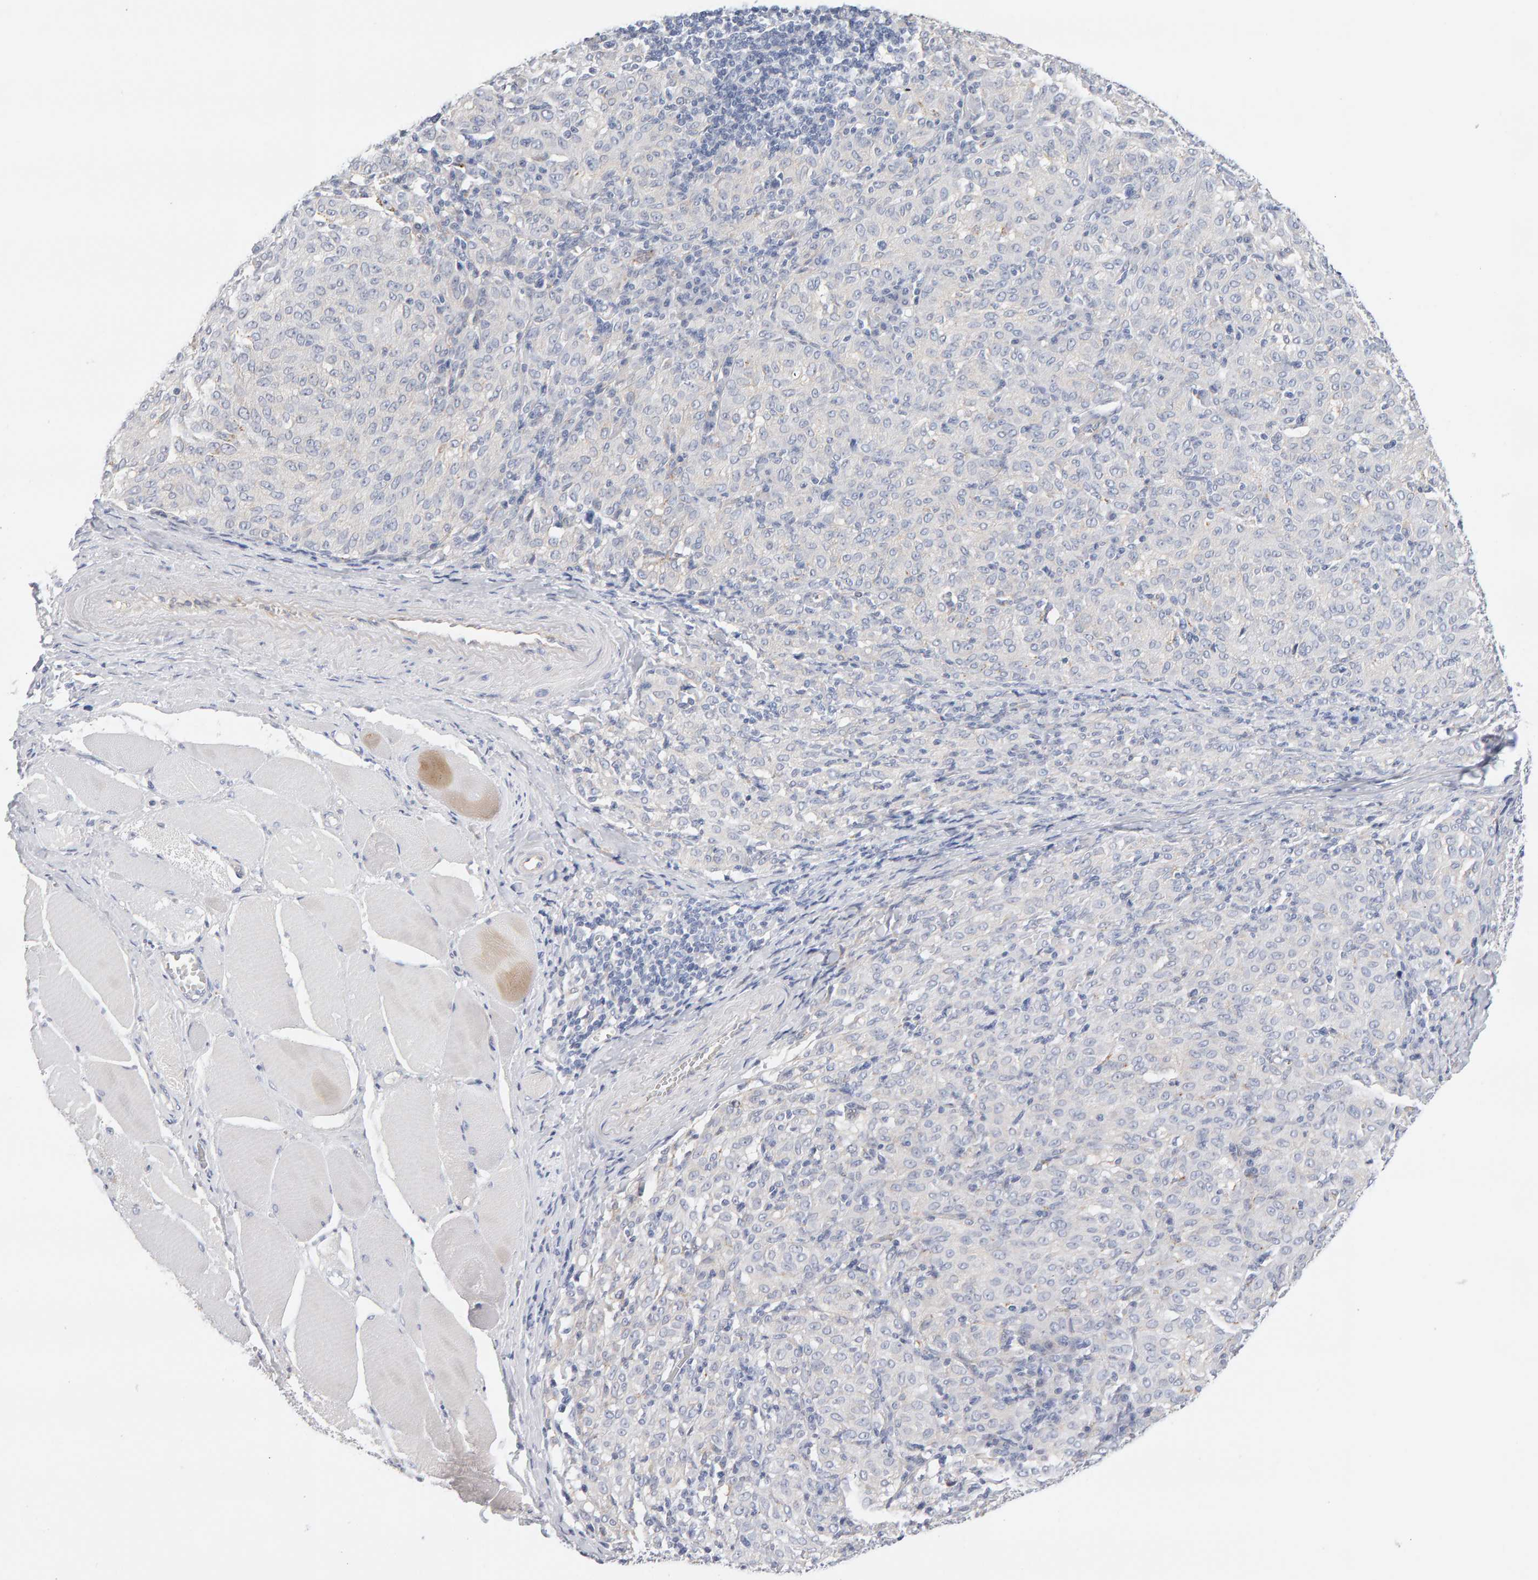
{"staining": {"intensity": "negative", "quantity": "none", "location": "none"}, "tissue": "melanoma", "cell_type": "Tumor cells", "image_type": "cancer", "snomed": [{"axis": "morphology", "description": "Malignant melanoma, NOS"}, {"axis": "topography", "description": "Skin"}], "caption": "DAB (3,3'-diaminobenzidine) immunohistochemical staining of melanoma shows no significant staining in tumor cells.", "gene": "METRNL", "patient": {"sex": "female", "age": 72}}